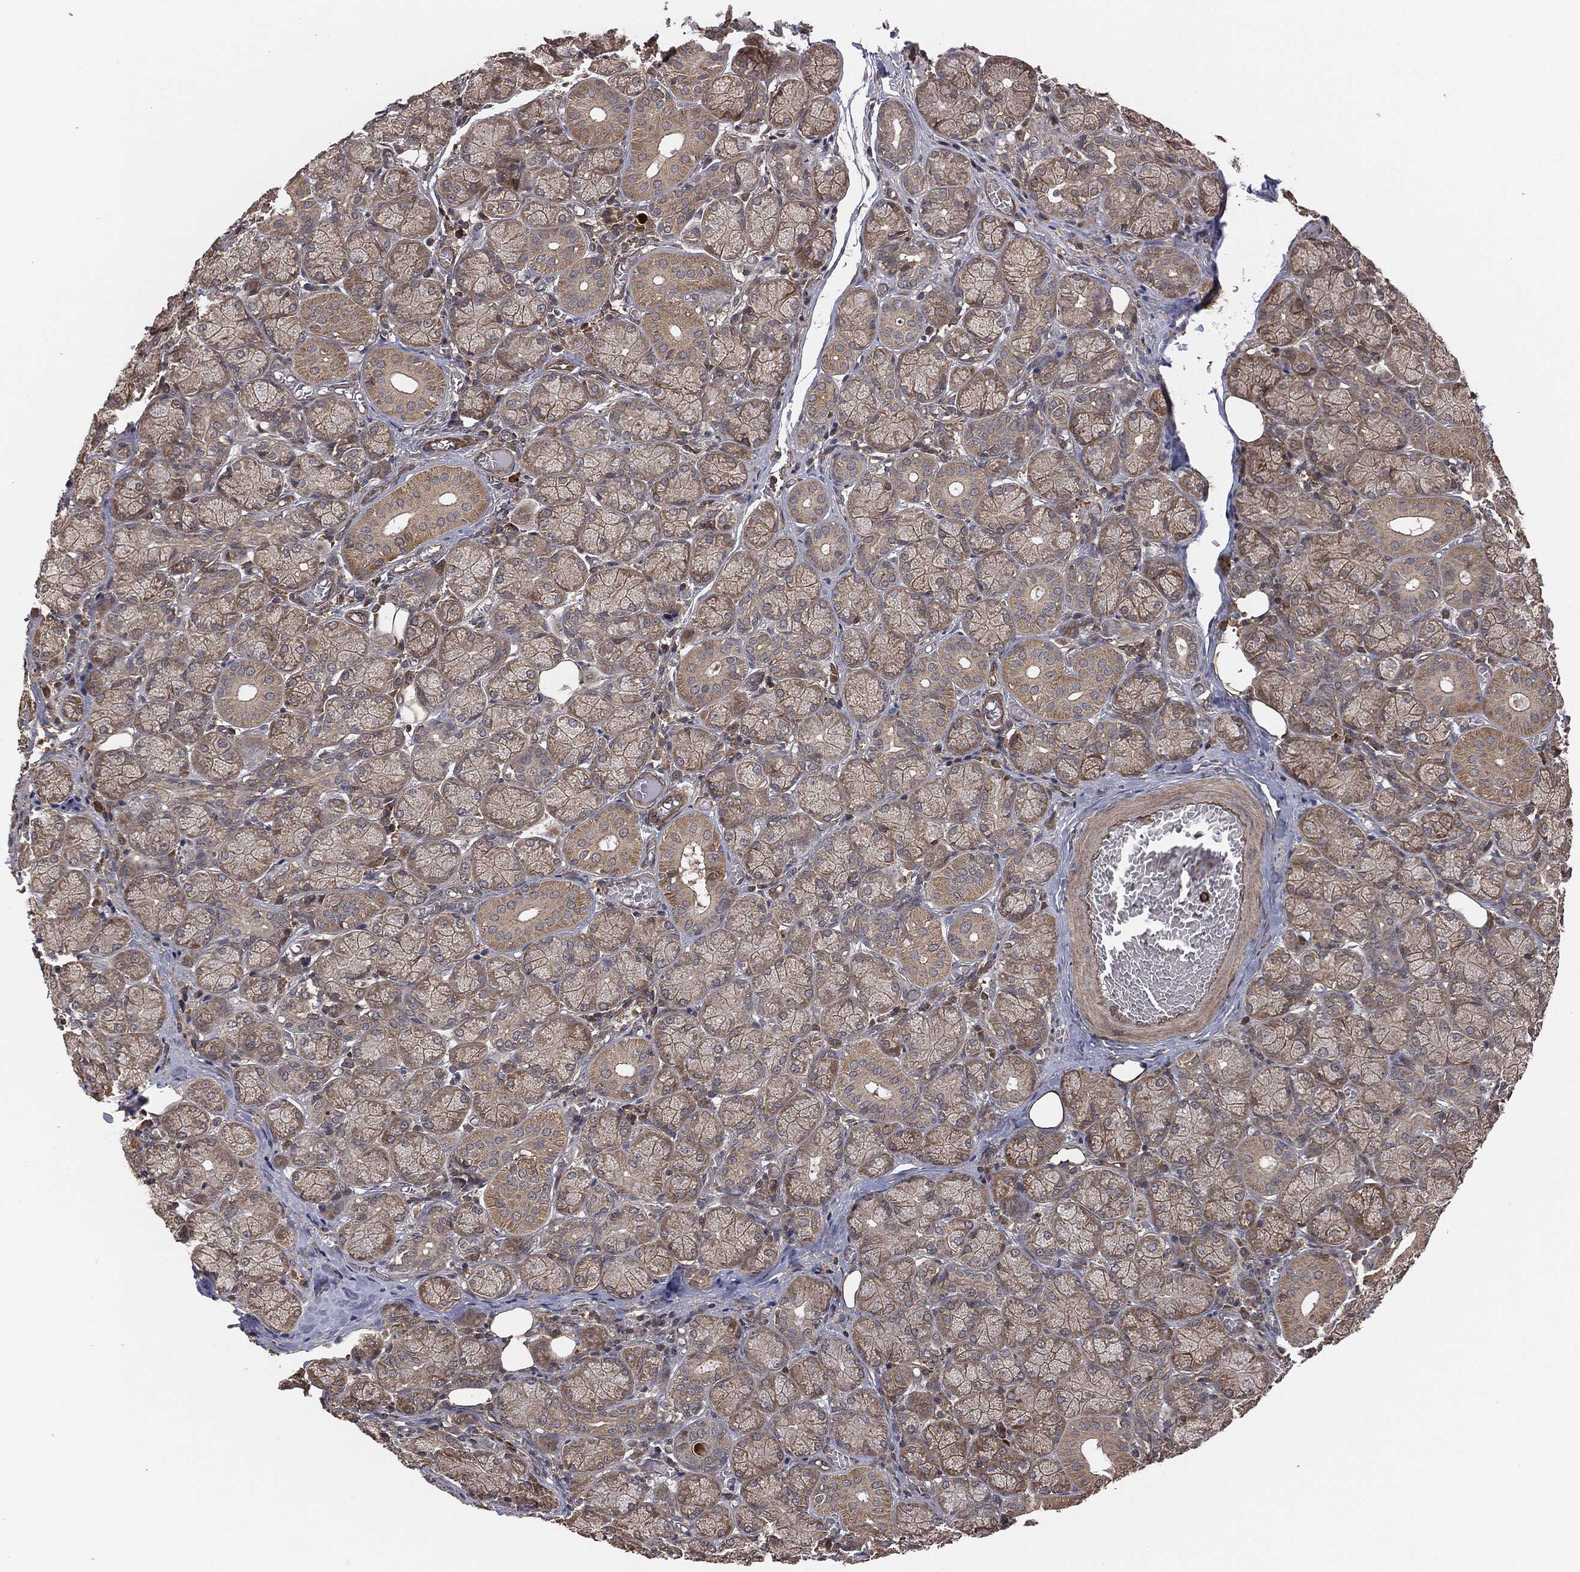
{"staining": {"intensity": "moderate", "quantity": "25%-75%", "location": "cytoplasmic/membranous"}, "tissue": "salivary gland", "cell_type": "Glandular cells", "image_type": "normal", "snomed": [{"axis": "morphology", "description": "Normal tissue, NOS"}, {"axis": "topography", "description": "Salivary gland"}, {"axis": "topography", "description": "Peripheral nerve tissue"}], "caption": "Immunohistochemistry (IHC) staining of normal salivary gland, which demonstrates medium levels of moderate cytoplasmic/membranous staining in approximately 25%-75% of glandular cells indicating moderate cytoplasmic/membranous protein expression. The staining was performed using DAB (3,3'-diaminobenzidine) (brown) for protein detection and nuclei were counterstained in hematoxylin (blue).", "gene": "ERBIN", "patient": {"sex": "female", "age": 24}}